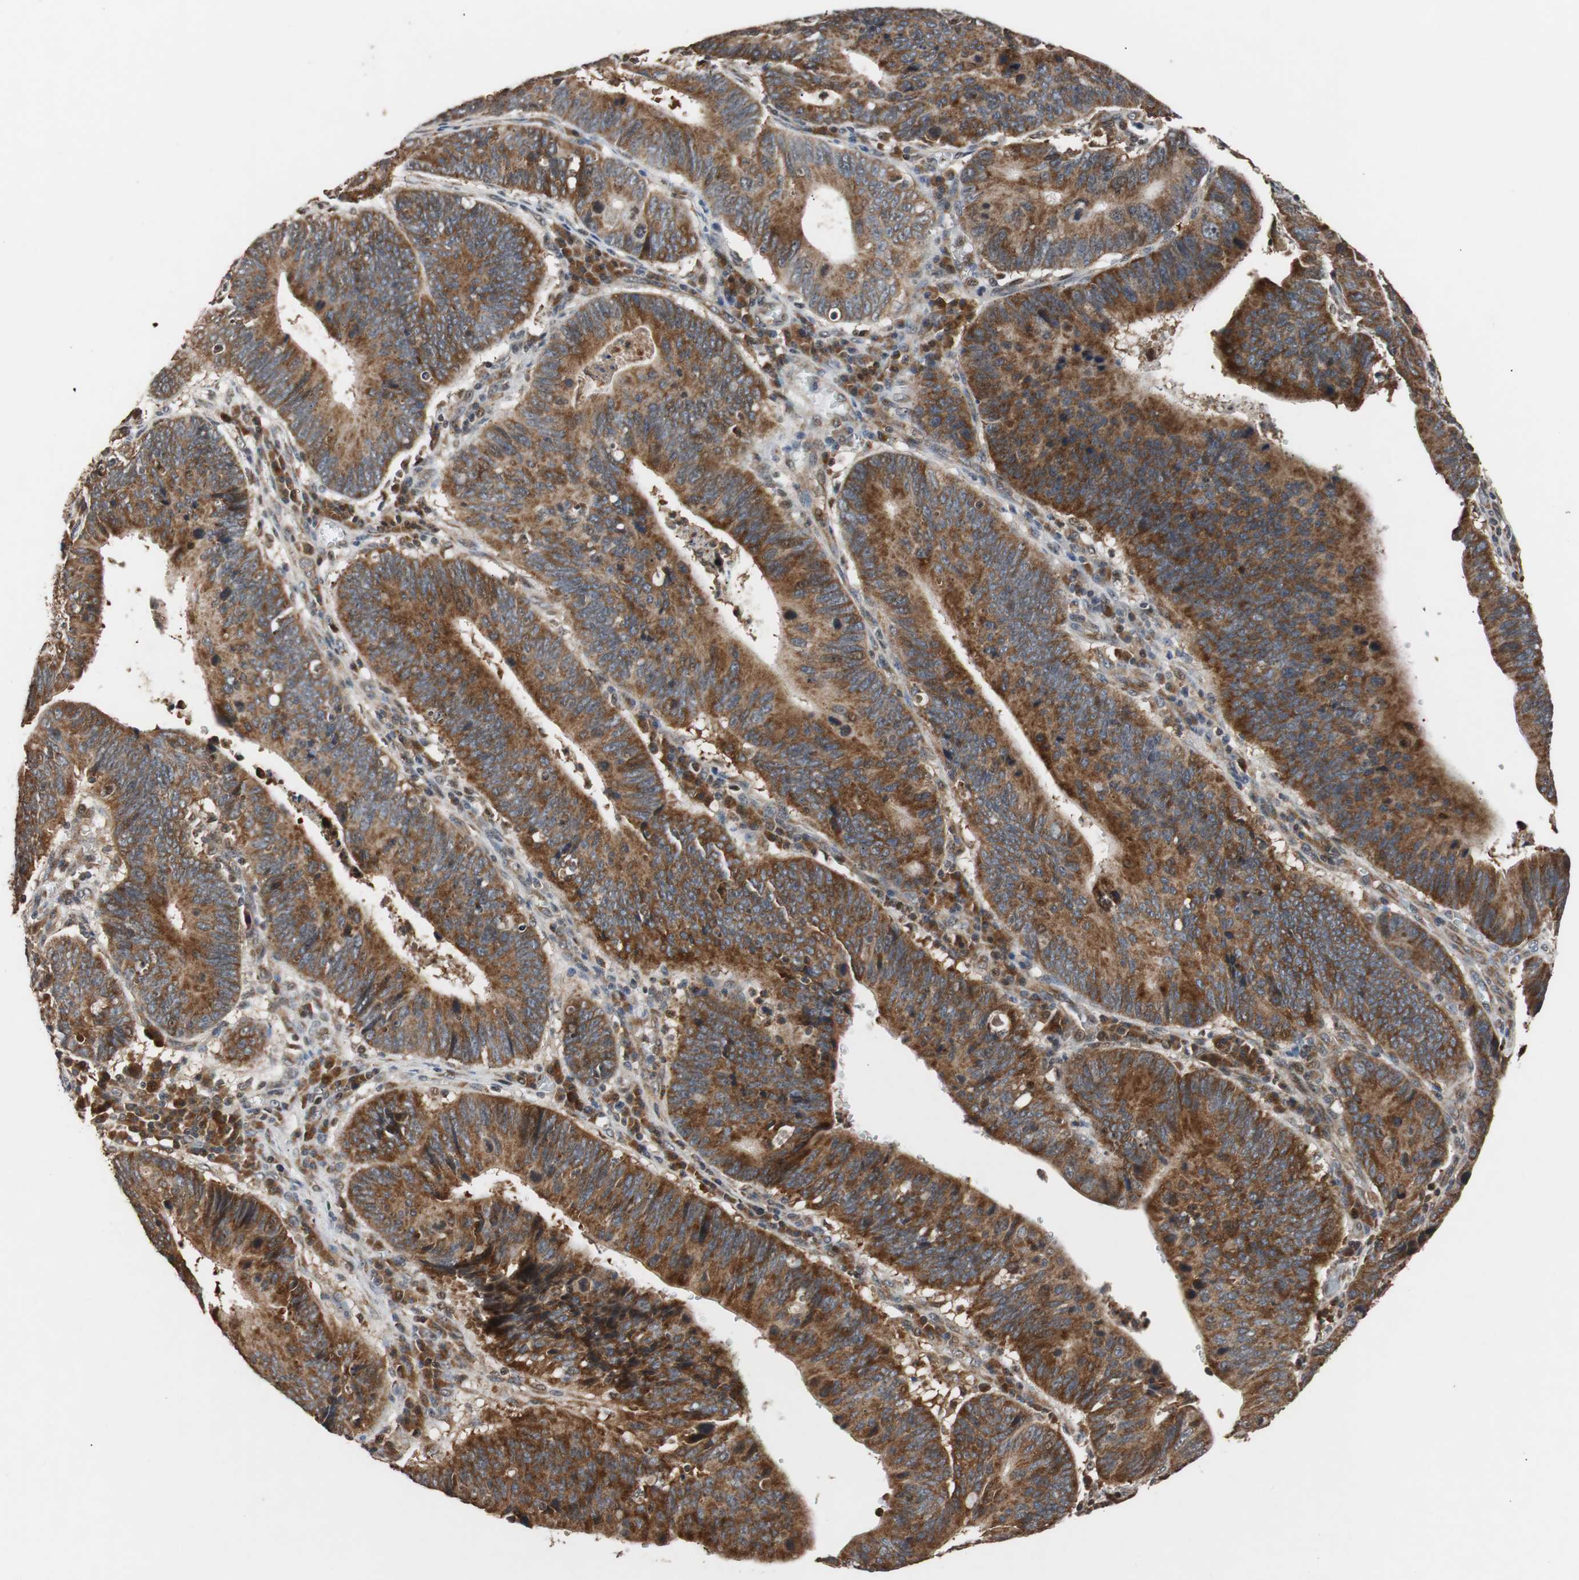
{"staining": {"intensity": "strong", "quantity": ">75%", "location": "cytoplasmic/membranous"}, "tissue": "stomach cancer", "cell_type": "Tumor cells", "image_type": "cancer", "snomed": [{"axis": "morphology", "description": "Adenocarcinoma, NOS"}, {"axis": "topography", "description": "Stomach"}], "caption": "Immunohistochemistry (IHC) photomicrograph of stomach cancer (adenocarcinoma) stained for a protein (brown), which reveals high levels of strong cytoplasmic/membranous positivity in about >75% of tumor cells.", "gene": "USP31", "patient": {"sex": "male", "age": 59}}